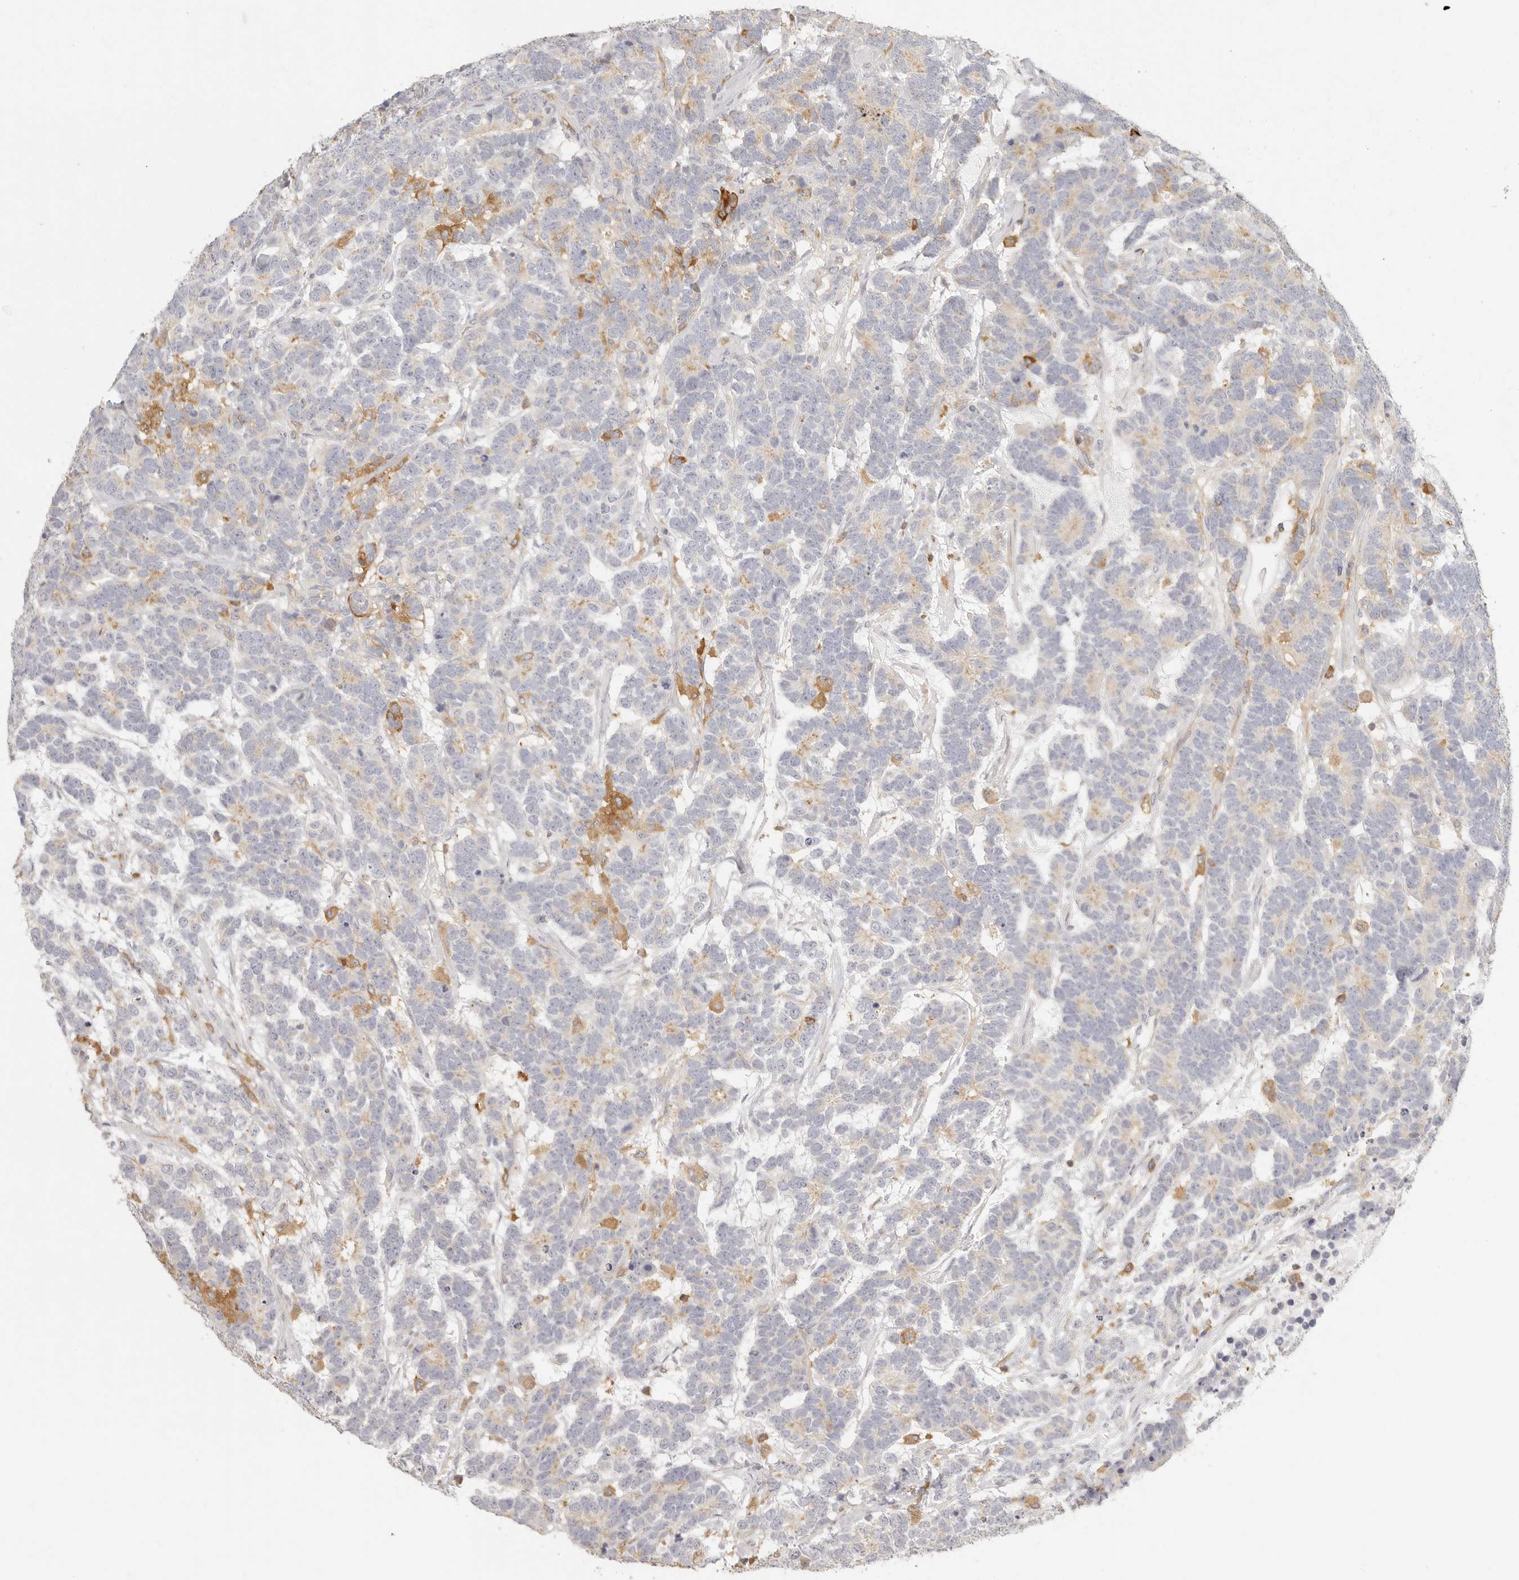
{"staining": {"intensity": "moderate", "quantity": "<25%", "location": "cytoplasmic/membranous"}, "tissue": "testis cancer", "cell_type": "Tumor cells", "image_type": "cancer", "snomed": [{"axis": "morphology", "description": "Carcinoma, Embryonal, NOS"}, {"axis": "topography", "description": "Testis"}], "caption": "Moderate cytoplasmic/membranous staining for a protein is present in approximately <25% of tumor cells of testis embryonal carcinoma using IHC.", "gene": "NIBAN1", "patient": {"sex": "male", "age": 26}}